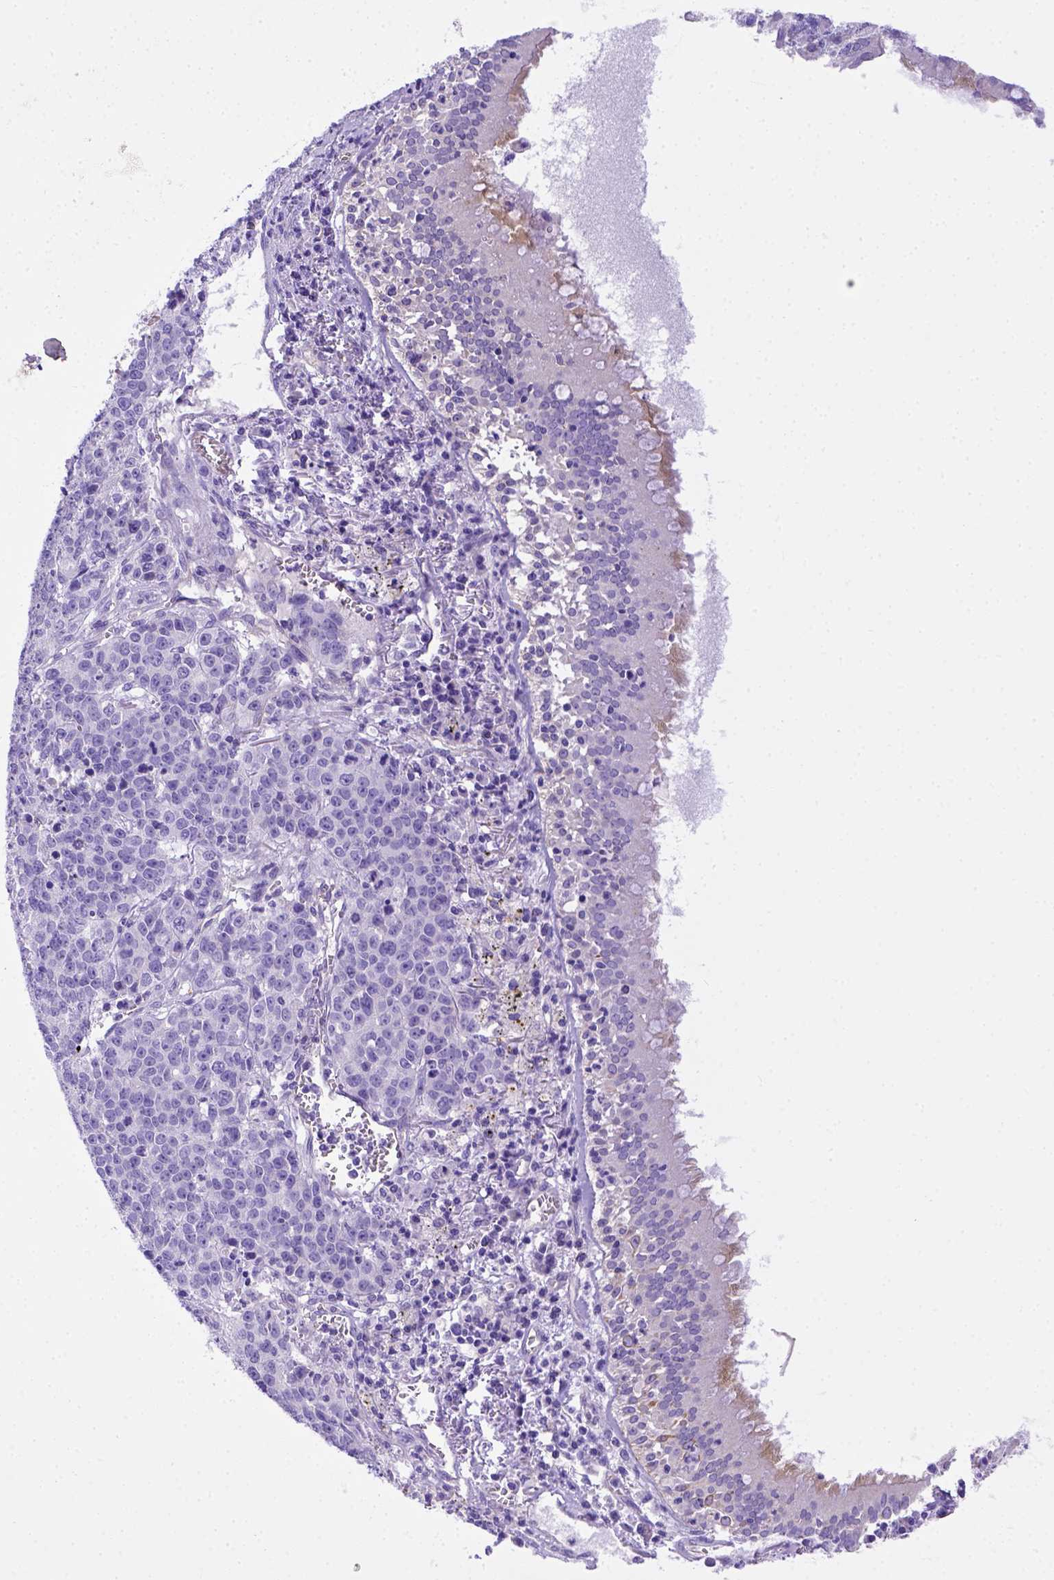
{"staining": {"intensity": "weak", "quantity": "25%-75%", "location": "cytoplasmic/membranous"}, "tissue": "lung cancer", "cell_type": "Tumor cells", "image_type": "cancer", "snomed": [{"axis": "morphology", "description": "Squamous cell carcinoma, NOS"}, {"axis": "morphology", "description": "Squamous cell carcinoma, metastatic, NOS"}, {"axis": "topography", "description": "Lung"}, {"axis": "topography", "description": "Pleura, NOS"}], "caption": "Human lung cancer stained with a brown dye reveals weak cytoplasmic/membranous positive staining in approximately 25%-75% of tumor cells.", "gene": "LRRC18", "patient": {"sex": "male", "age": 72}}